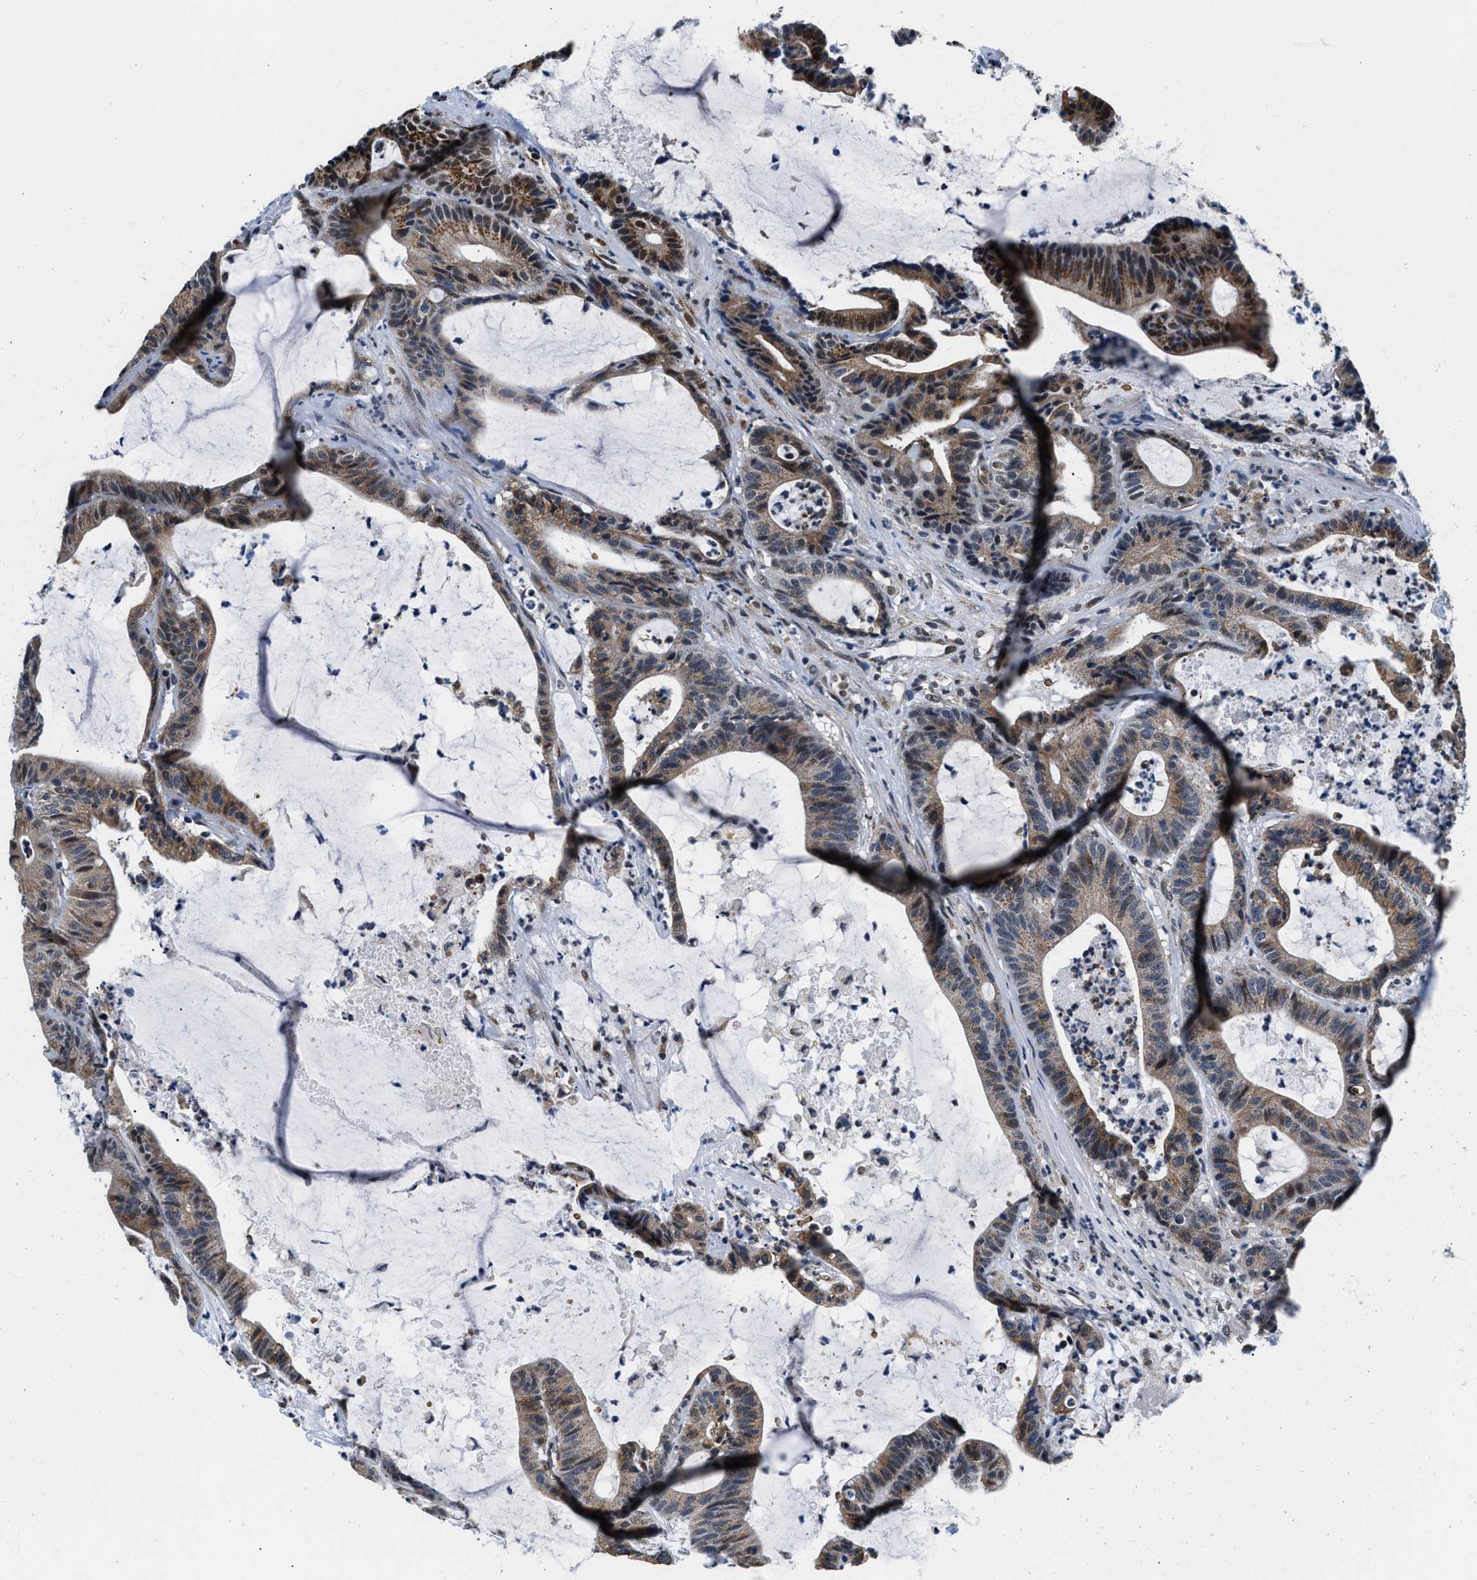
{"staining": {"intensity": "moderate", "quantity": ">75%", "location": "cytoplasmic/membranous"}, "tissue": "colorectal cancer", "cell_type": "Tumor cells", "image_type": "cancer", "snomed": [{"axis": "morphology", "description": "Adenocarcinoma, NOS"}, {"axis": "topography", "description": "Colon"}], "caption": "Human colorectal cancer (adenocarcinoma) stained with a protein marker shows moderate staining in tumor cells.", "gene": "KCNMB2", "patient": {"sex": "female", "age": 84}}